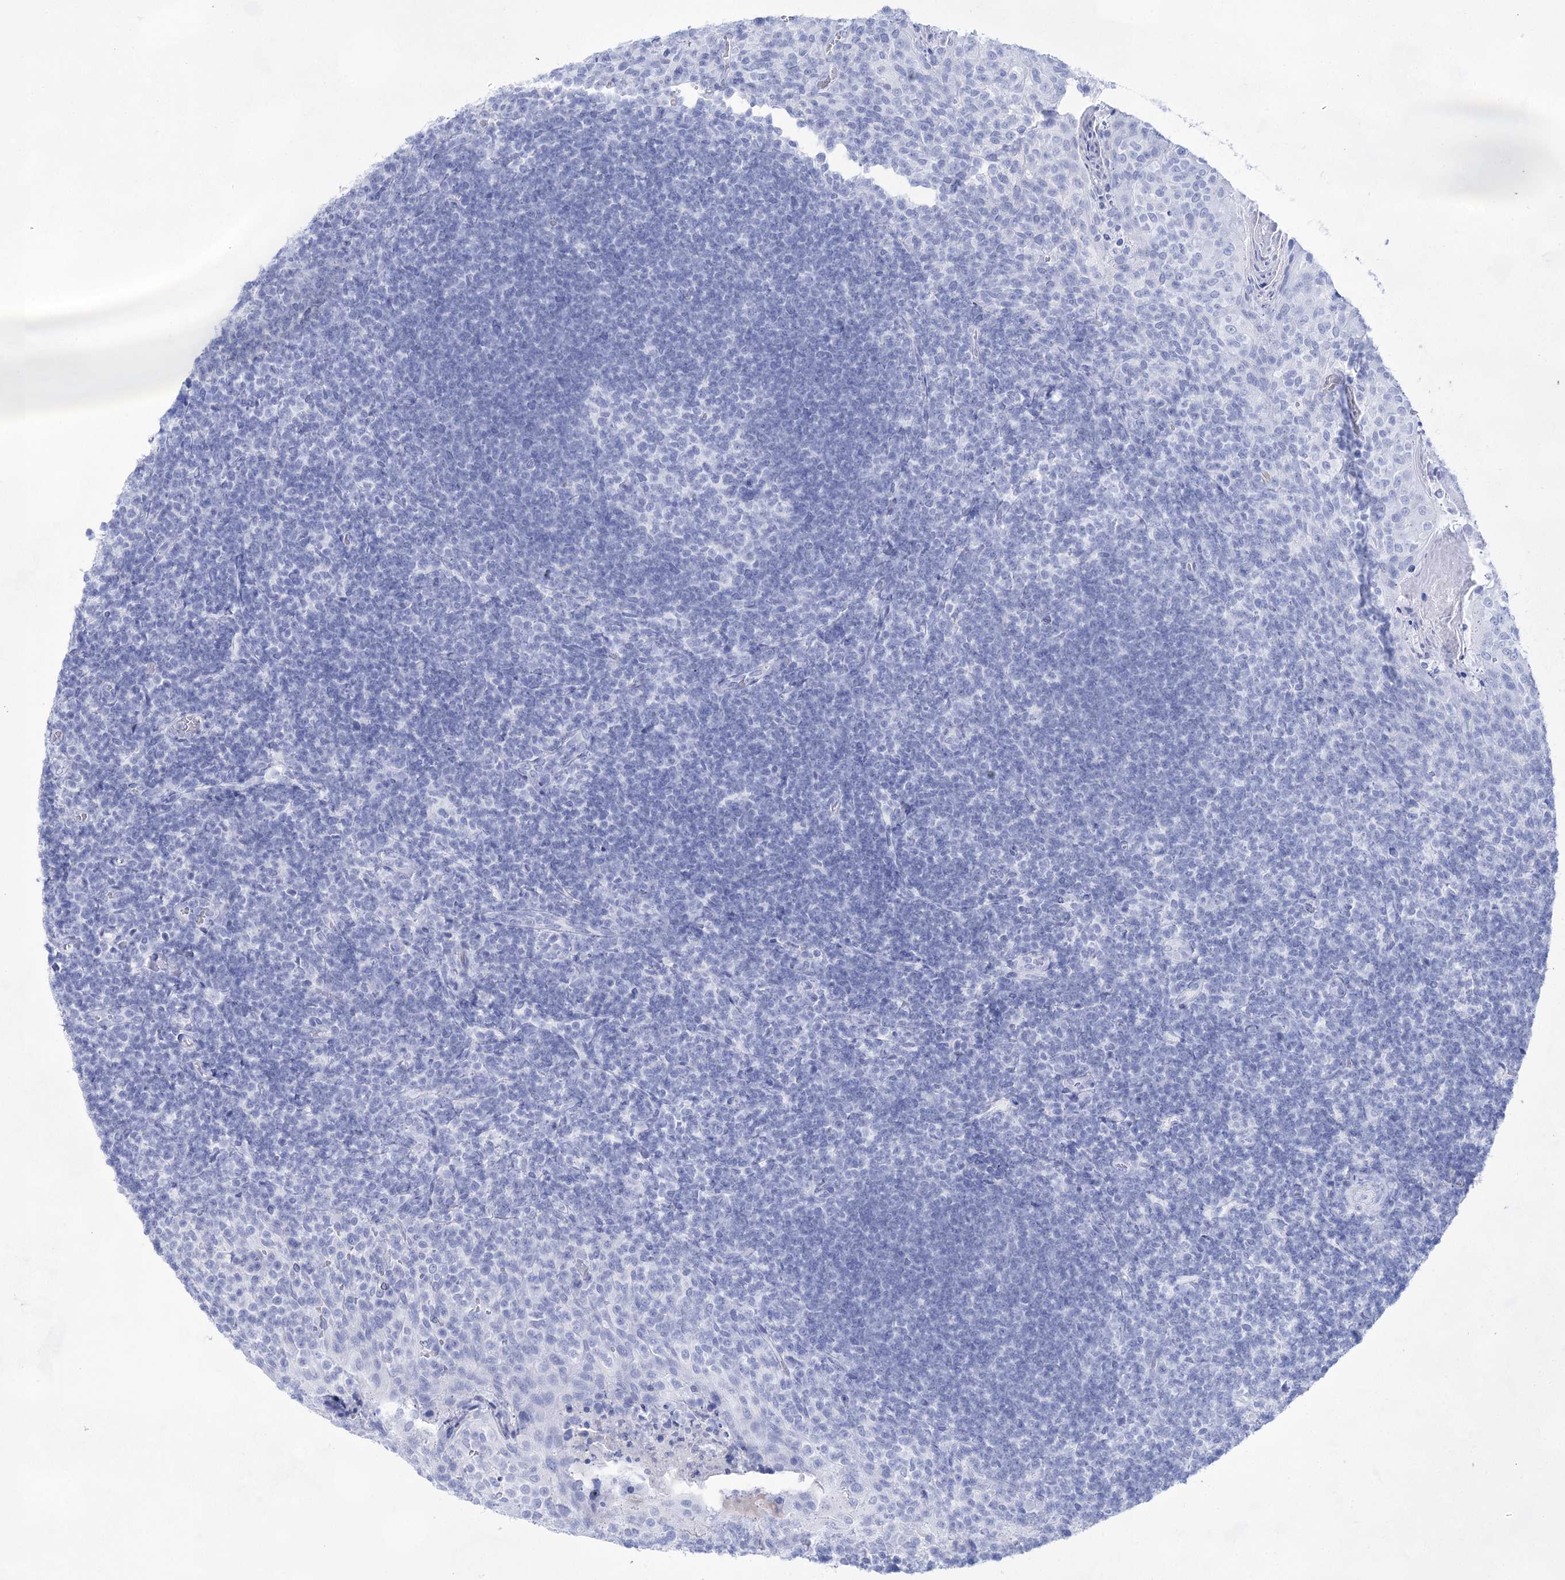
{"staining": {"intensity": "negative", "quantity": "none", "location": "none"}, "tissue": "tonsil", "cell_type": "Germinal center cells", "image_type": "normal", "snomed": [{"axis": "morphology", "description": "Normal tissue, NOS"}, {"axis": "topography", "description": "Tonsil"}], "caption": "A high-resolution histopathology image shows immunohistochemistry staining of normal tonsil, which displays no significant expression in germinal center cells.", "gene": "LALBA", "patient": {"sex": "female", "age": 10}}